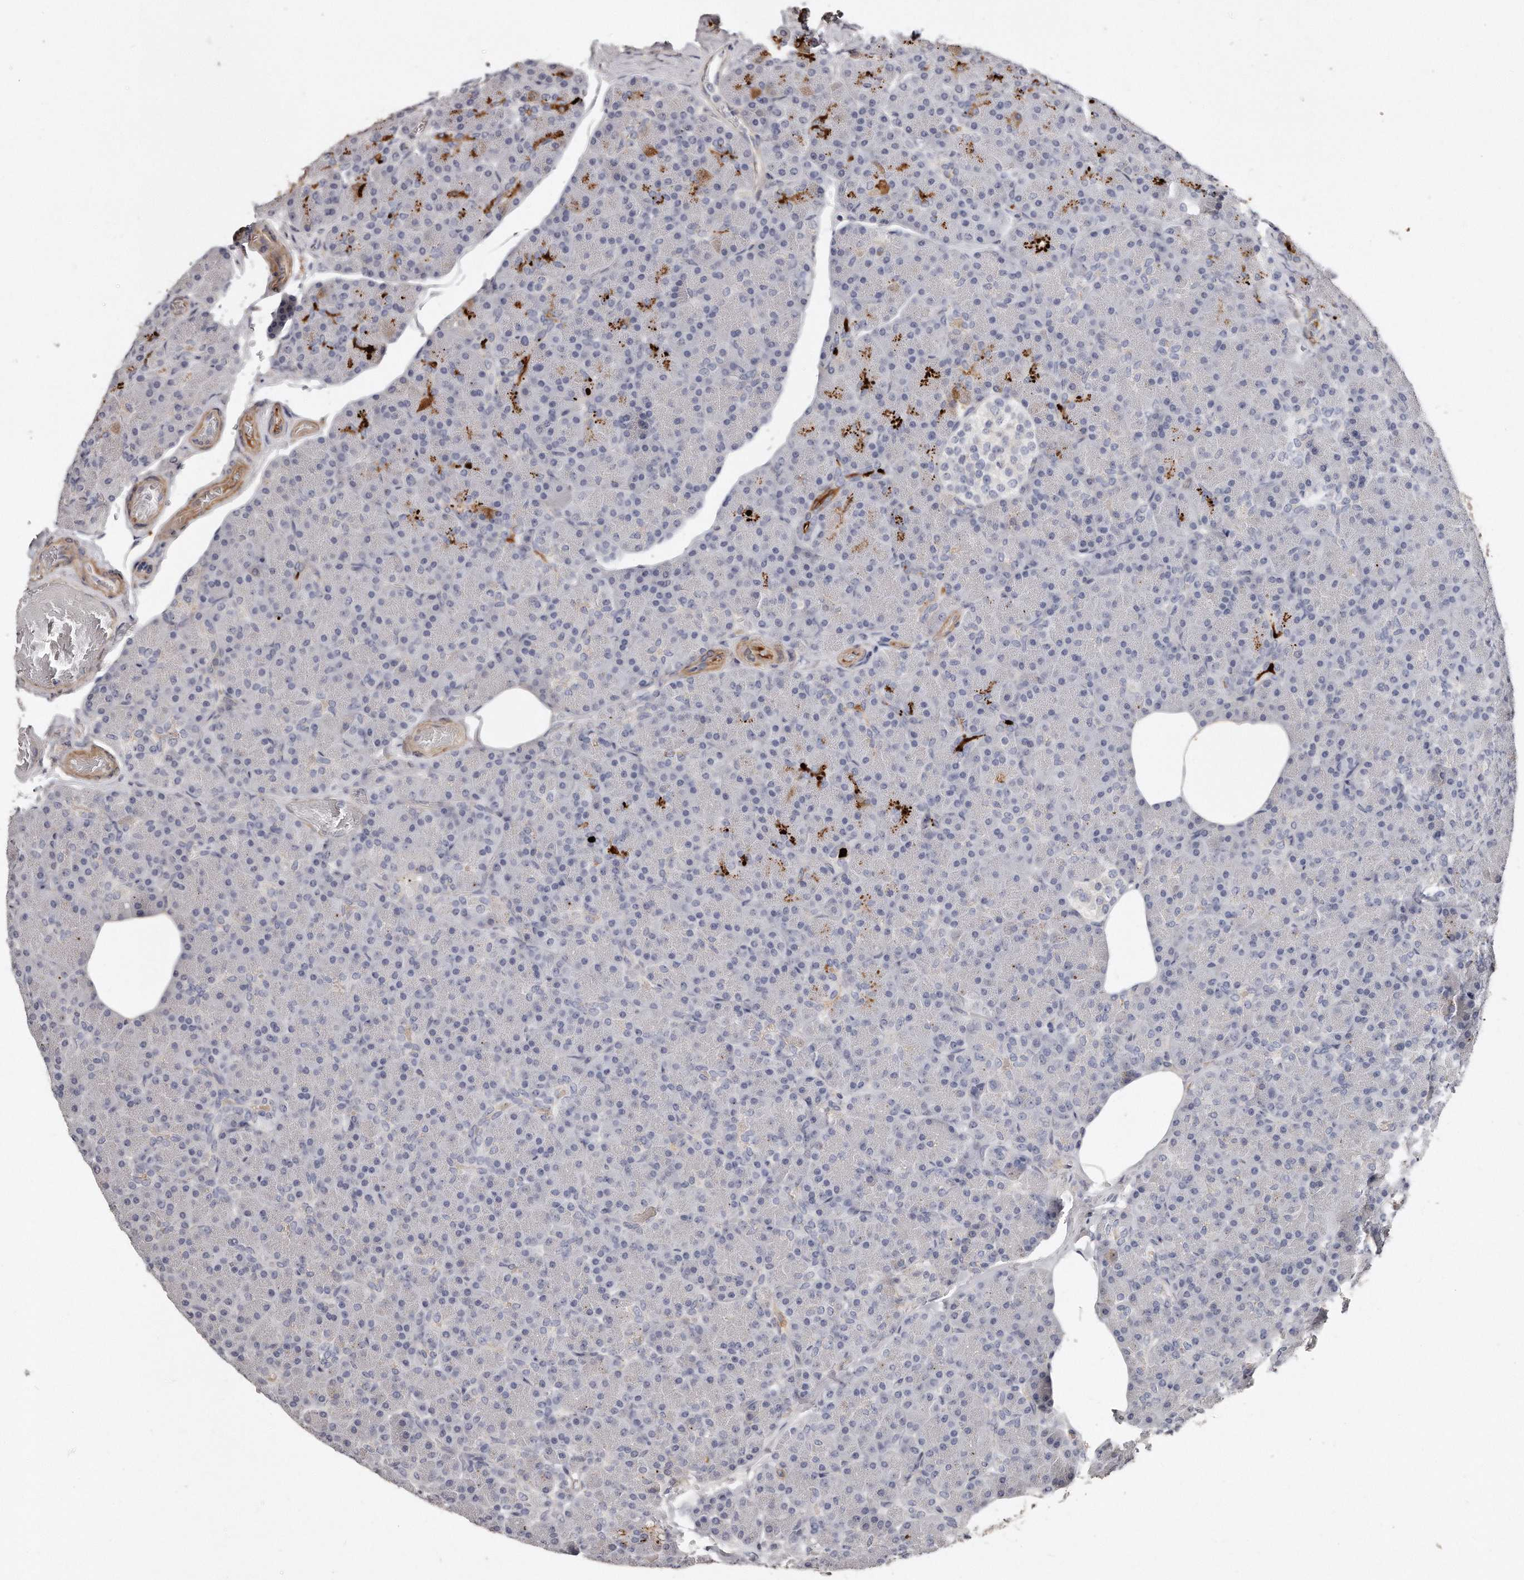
{"staining": {"intensity": "moderate", "quantity": "<25%", "location": "cytoplasmic/membranous"}, "tissue": "pancreas", "cell_type": "Exocrine glandular cells", "image_type": "normal", "snomed": [{"axis": "morphology", "description": "Normal tissue, NOS"}, {"axis": "topography", "description": "Pancreas"}], "caption": "An image of pancreas stained for a protein reveals moderate cytoplasmic/membranous brown staining in exocrine glandular cells. Nuclei are stained in blue.", "gene": "LMOD1", "patient": {"sex": "female", "age": 43}}